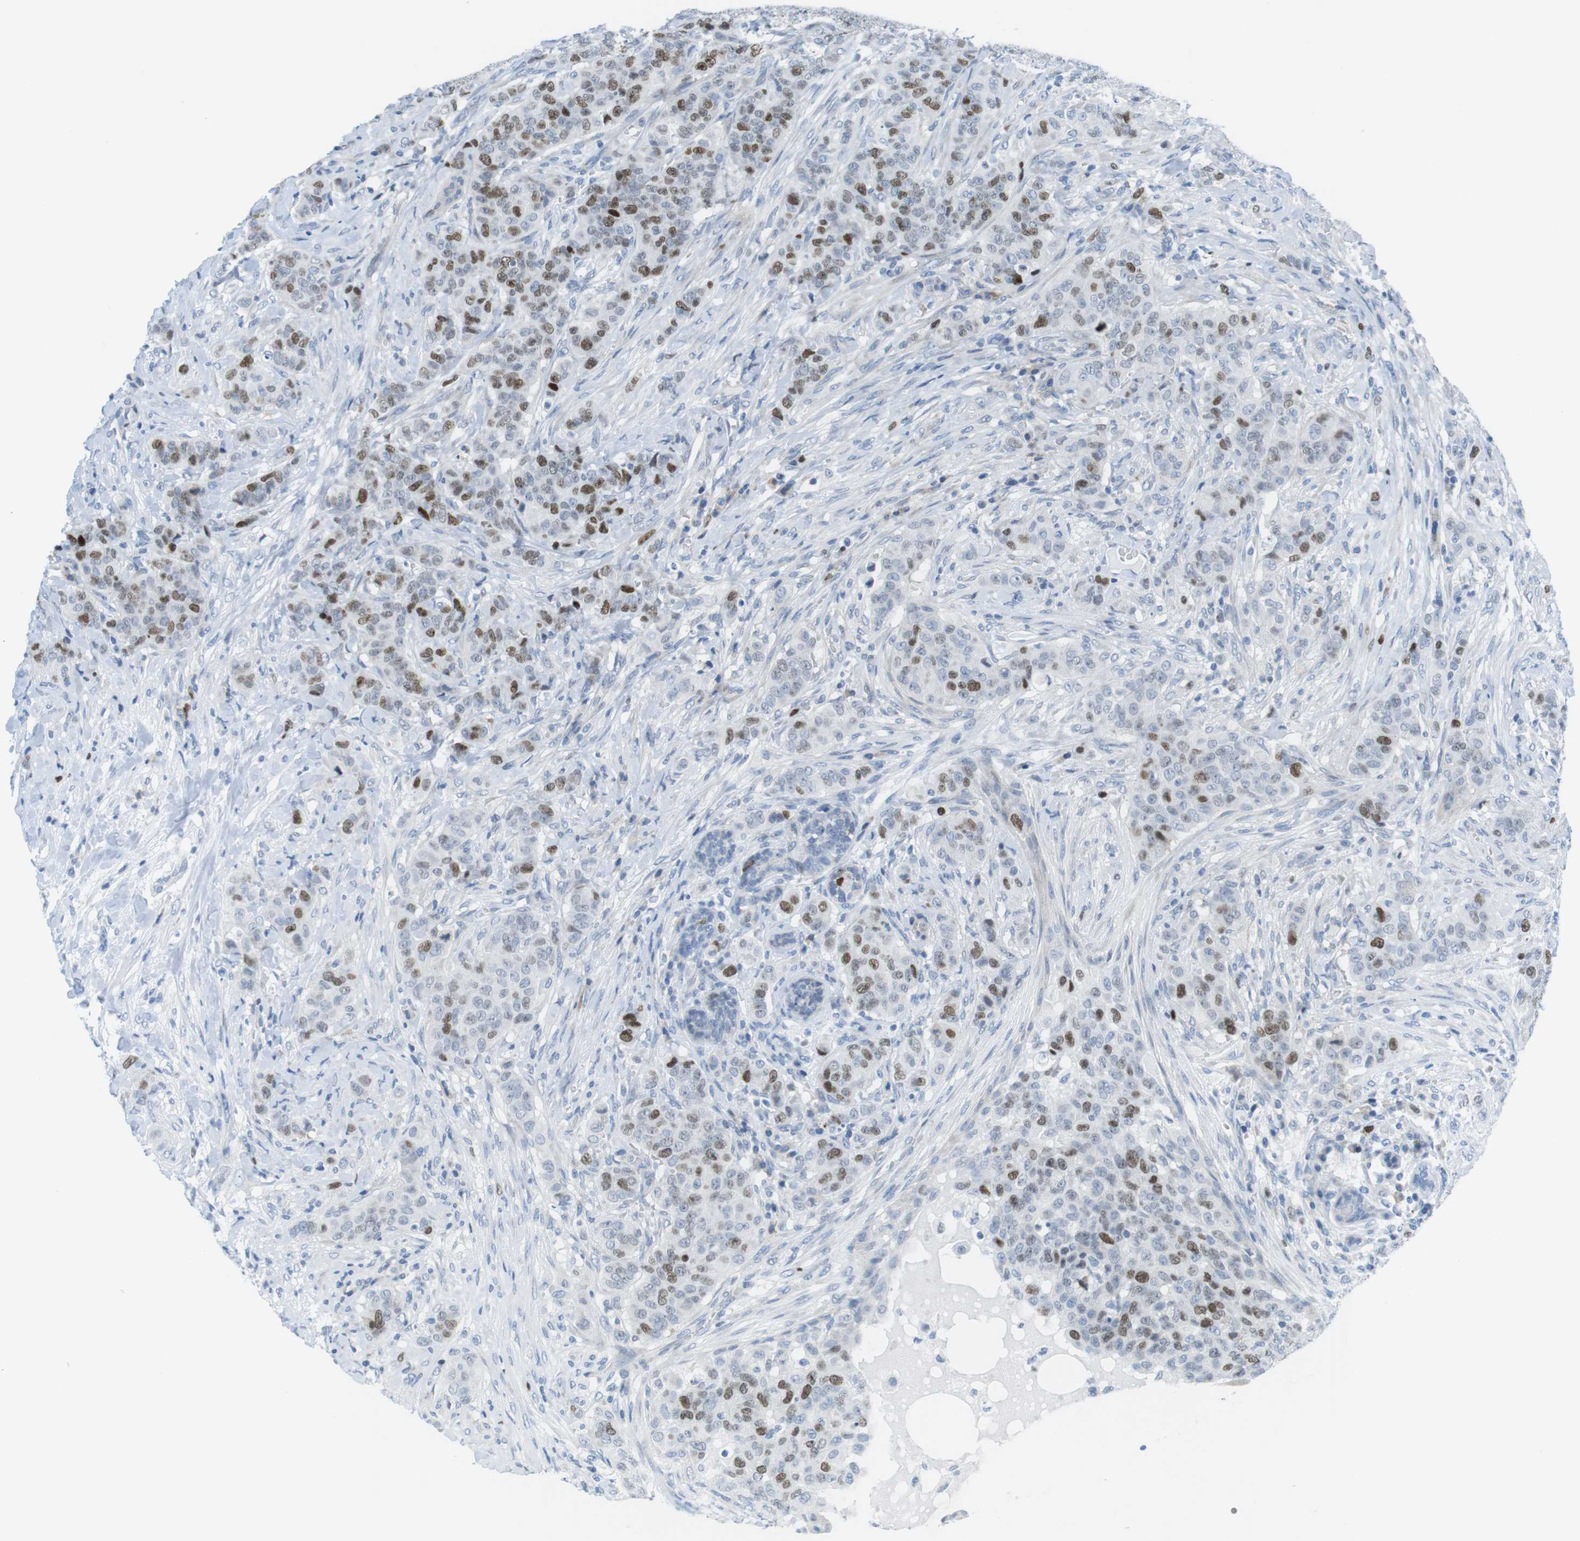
{"staining": {"intensity": "moderate", "quantity": "25%-75%", "location": "nuclear"}, "tissue": "breast cancer", "cell_type": "Tumor cells", "image_type": "cancer", "snomed": [{"axis": "morphology", "description": "Normal tissue, NOS"}, {"axis": "morphology", "description": "Duct carcinoma"}, {"axis": "topography", "description": "Breast"}], "caption": "Tumor cells demonstrate moderate nuclear positivity in approximately 25%-75% of cells in infiltrating ductal carcinoma (breast). The protein of interest is stained brown, and the nuclei are stained in blue (DAB (3,3'-diaminobenzidine) IHC with brightfield microscopy, high magnification).", "gene": "CHAF1A", "patient": {"sex": "female", "age": 40}}